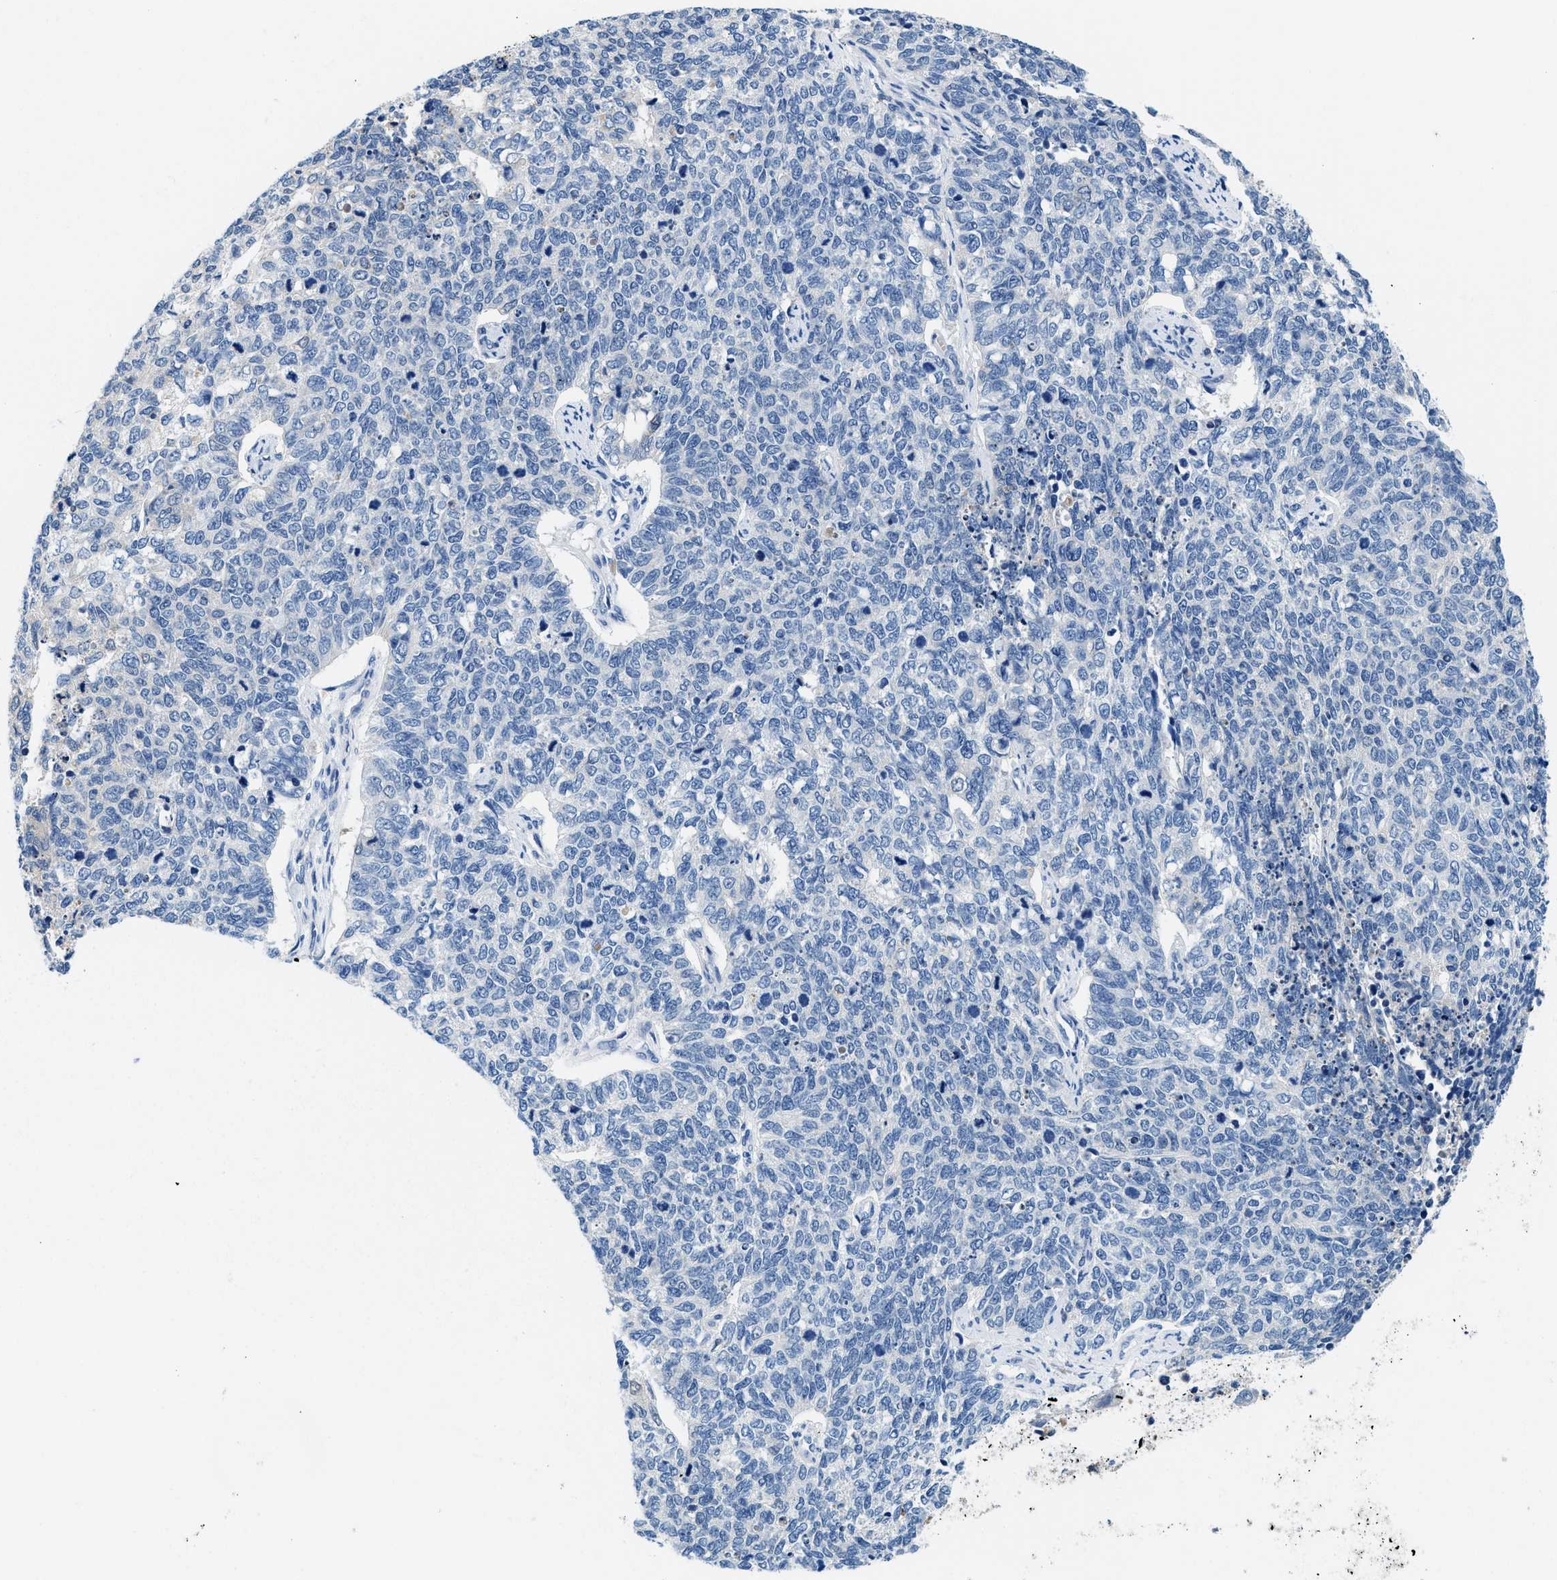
{"staining": {"intensity": "negative", "quantity": "none", "location": "none"}, "tissue": "cervical cancer", "cell_type": "Tumor cells", "image_type": "cancer", "snomed": [{"axis": "morphology", "description": "Squamous cell carcinoma, NOS"}, {"axis": "topography", "description": "Cervix"}], "caption": "A high-resolution photomicrograph shows IHC staining of cervical cancer, which reveals no significant staining in tumor cells.", "gene": "FADS6", "patient": {"sex": "female", "age": 63}}